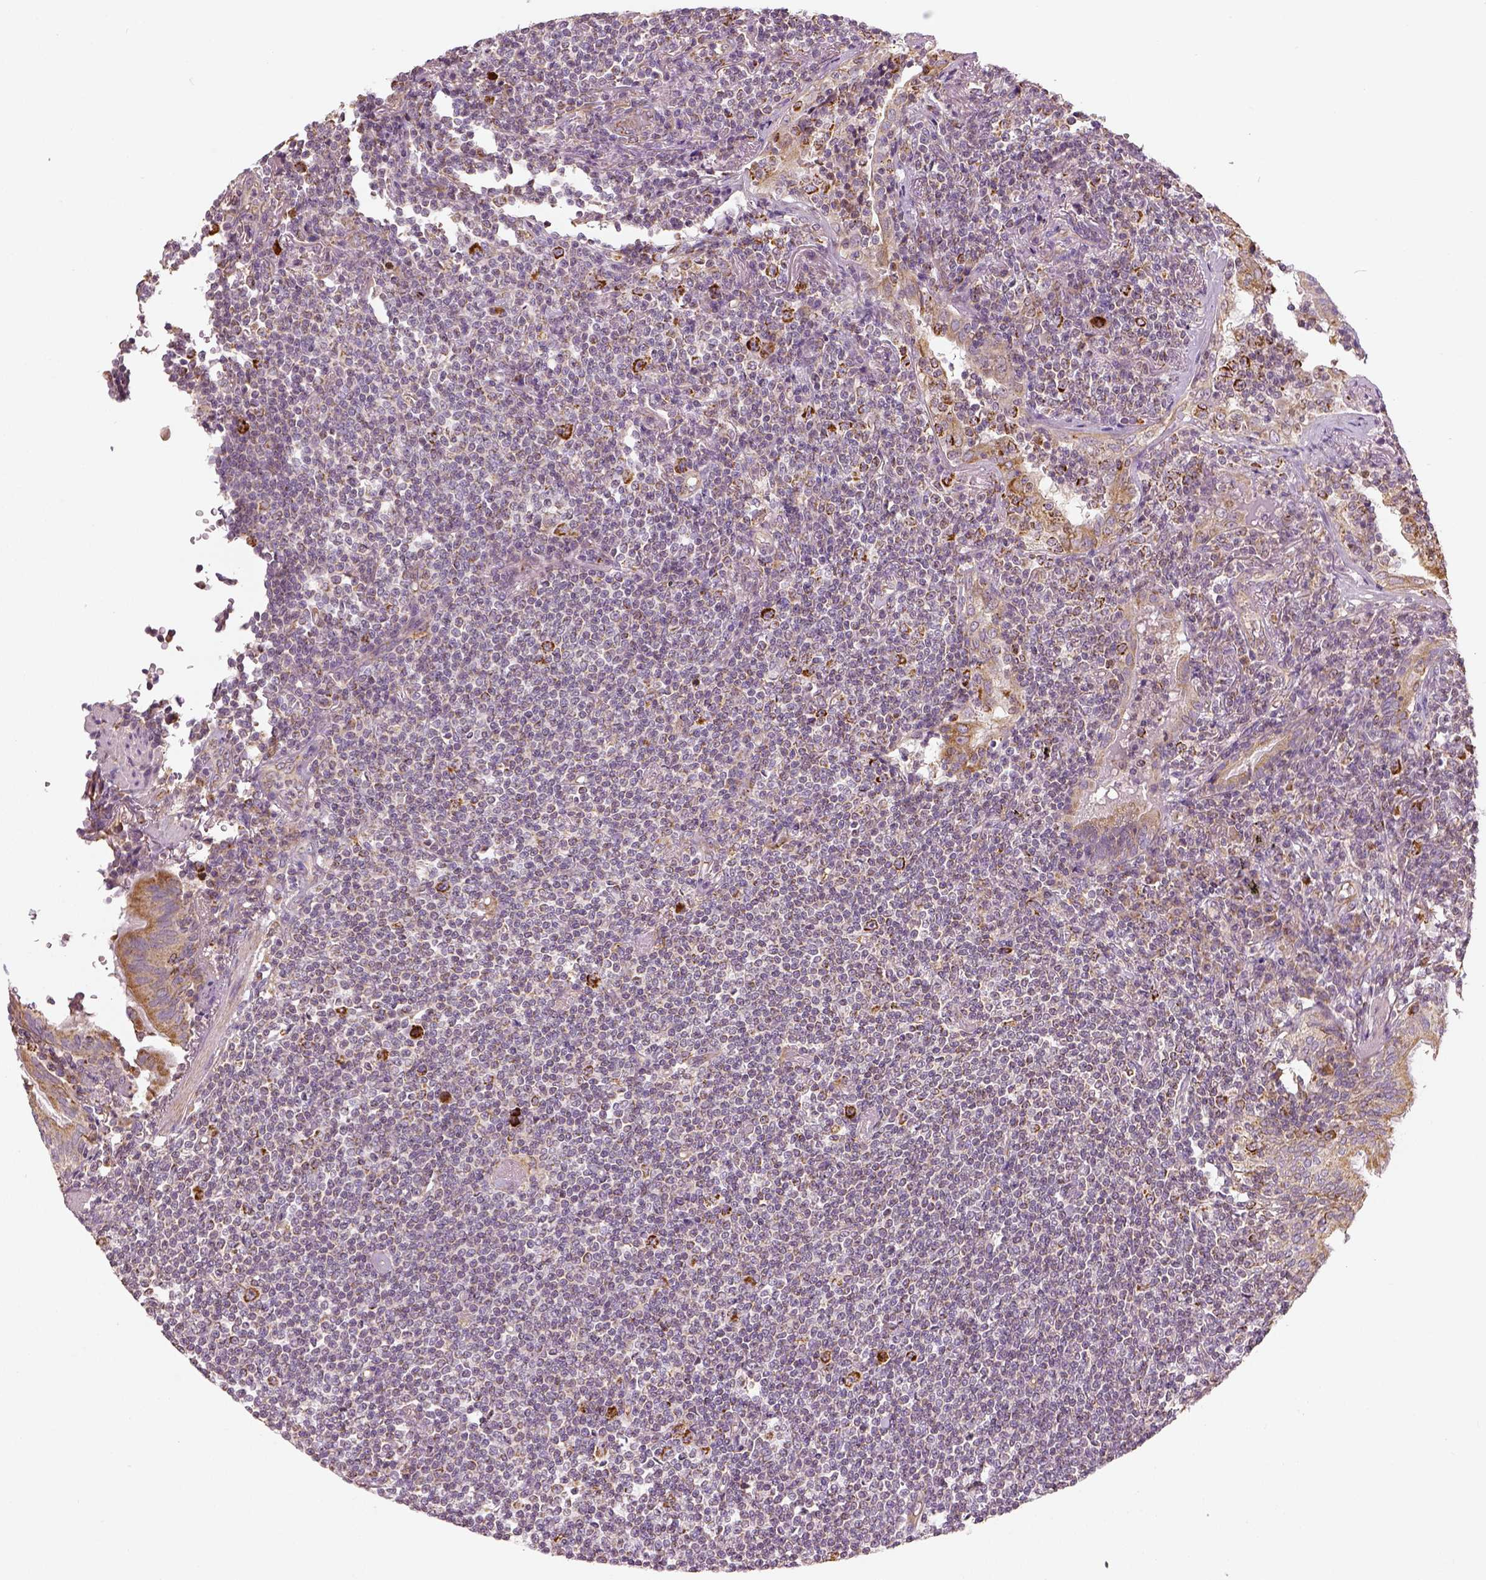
{"staining": {"intensity": "negative", "quantity": "none", "location": "none"}, "tissue": "lymphoma", "cell_type": "Tumor cells", "image_type": "cancer", "snomed": [{"axis": "morphology", "description": "Malignant lymphoma, non-Hodgkin's type, Low grade"}, {"axis": "topography", "description": "Lung"}], "caption": "Tumor cells show no significant protein expression in low-grade malignant lymphoma, non-Hodgkin's type.", "gene": "PGAM5", "patient": {"sex": "female", "age": 71}}